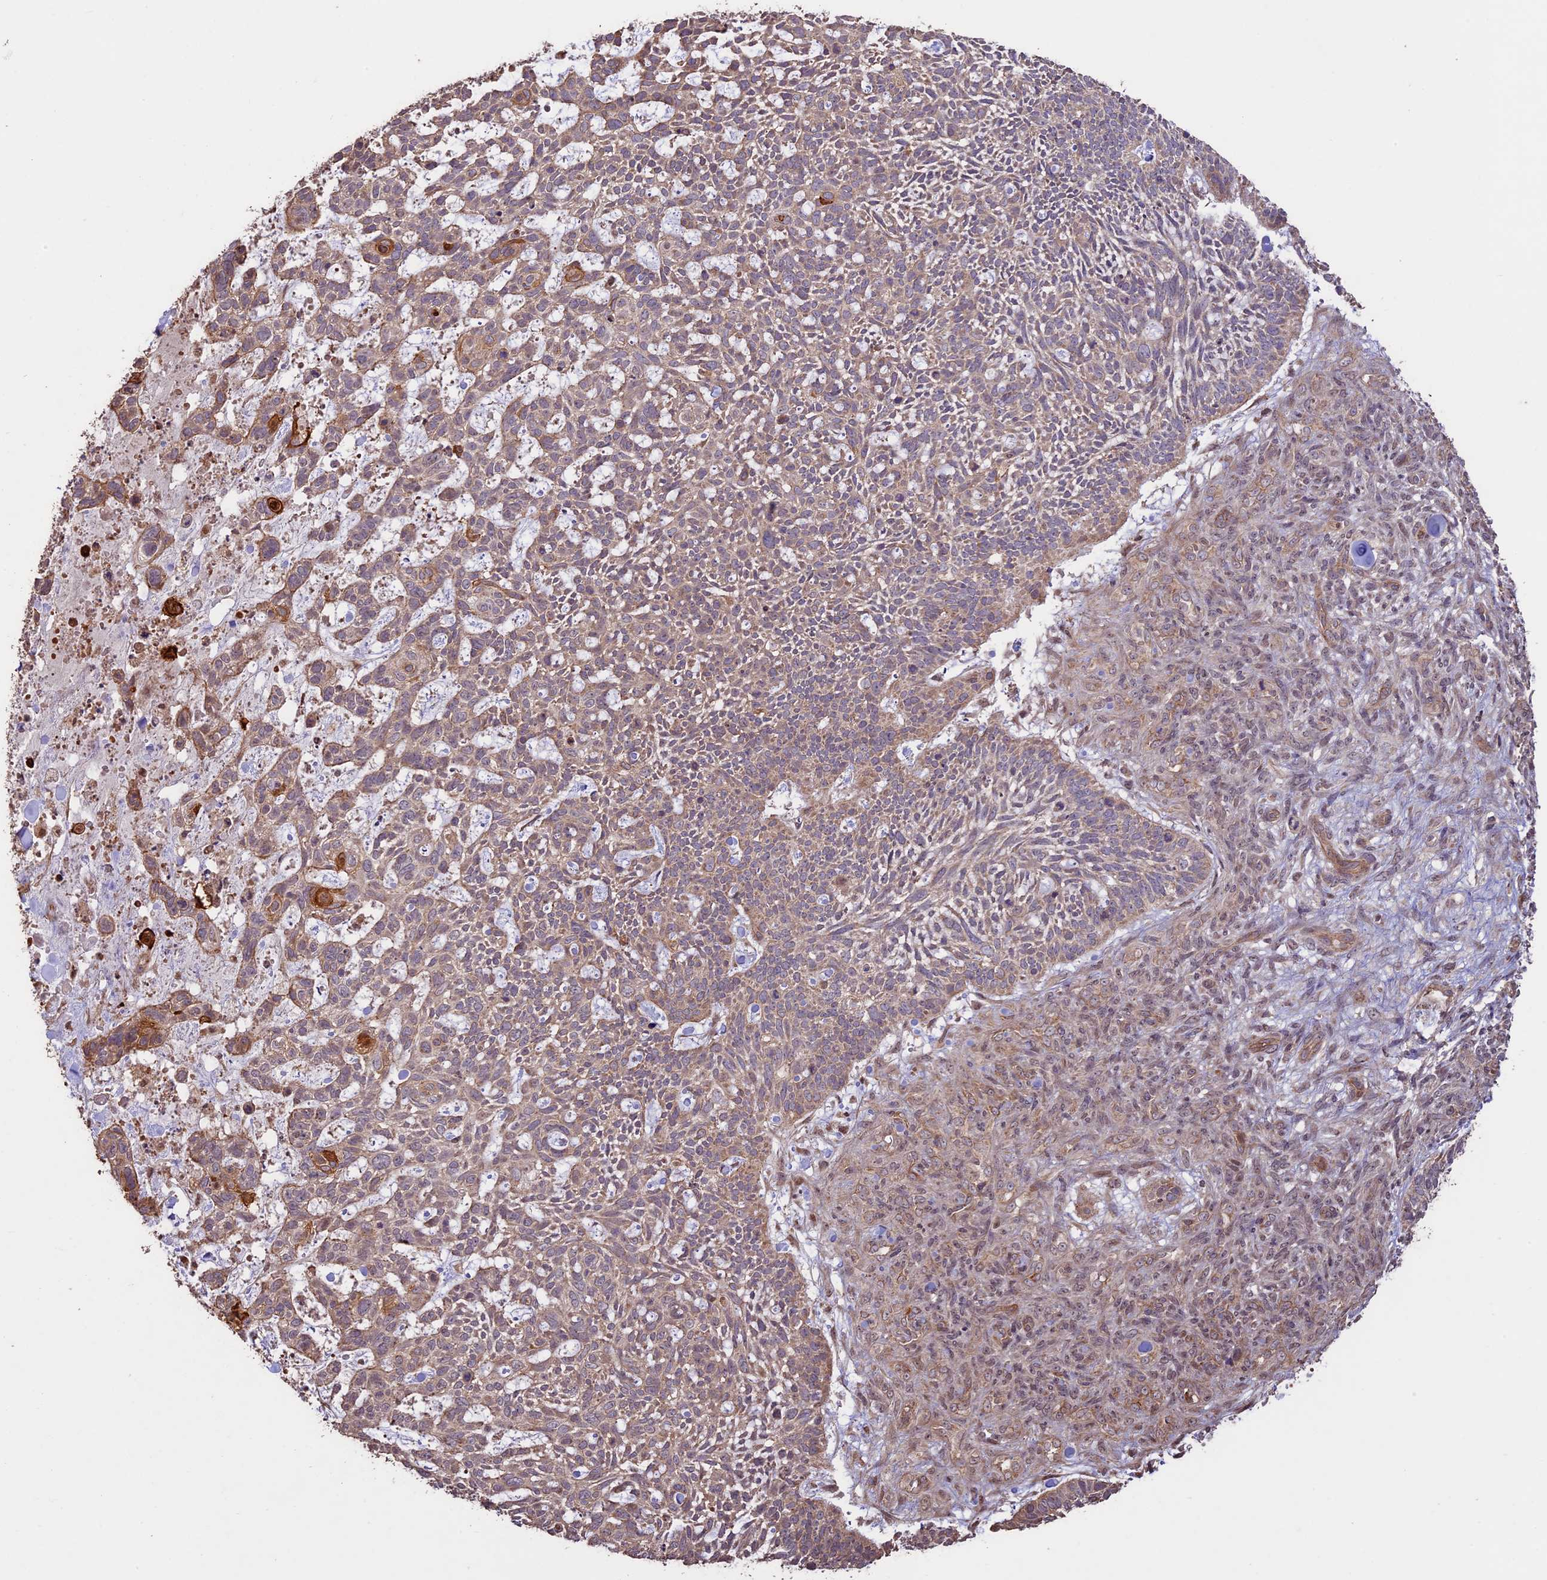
{"staining": {"intensity": "moderate", "quantity": "<25%", "location": "cytoplasmic/membranous"}, "tissue": "skin cancer", "cell_type": "Tumor cells", "image_type": "cancer", "snomed": [{"axis": "morphology", "description": "Basal cell carcinoma"}, {"axis": "topography", "description": "Skin"}], "caption": "This is a micrograph of immunohistochemistry staining of basal cell carcinoma (skin), which shows moderate positivity in the cytoplasmic/membranous of tumor cells.", "gene": "BCAS4", "patient": {"sex": "male", "age": 88}}